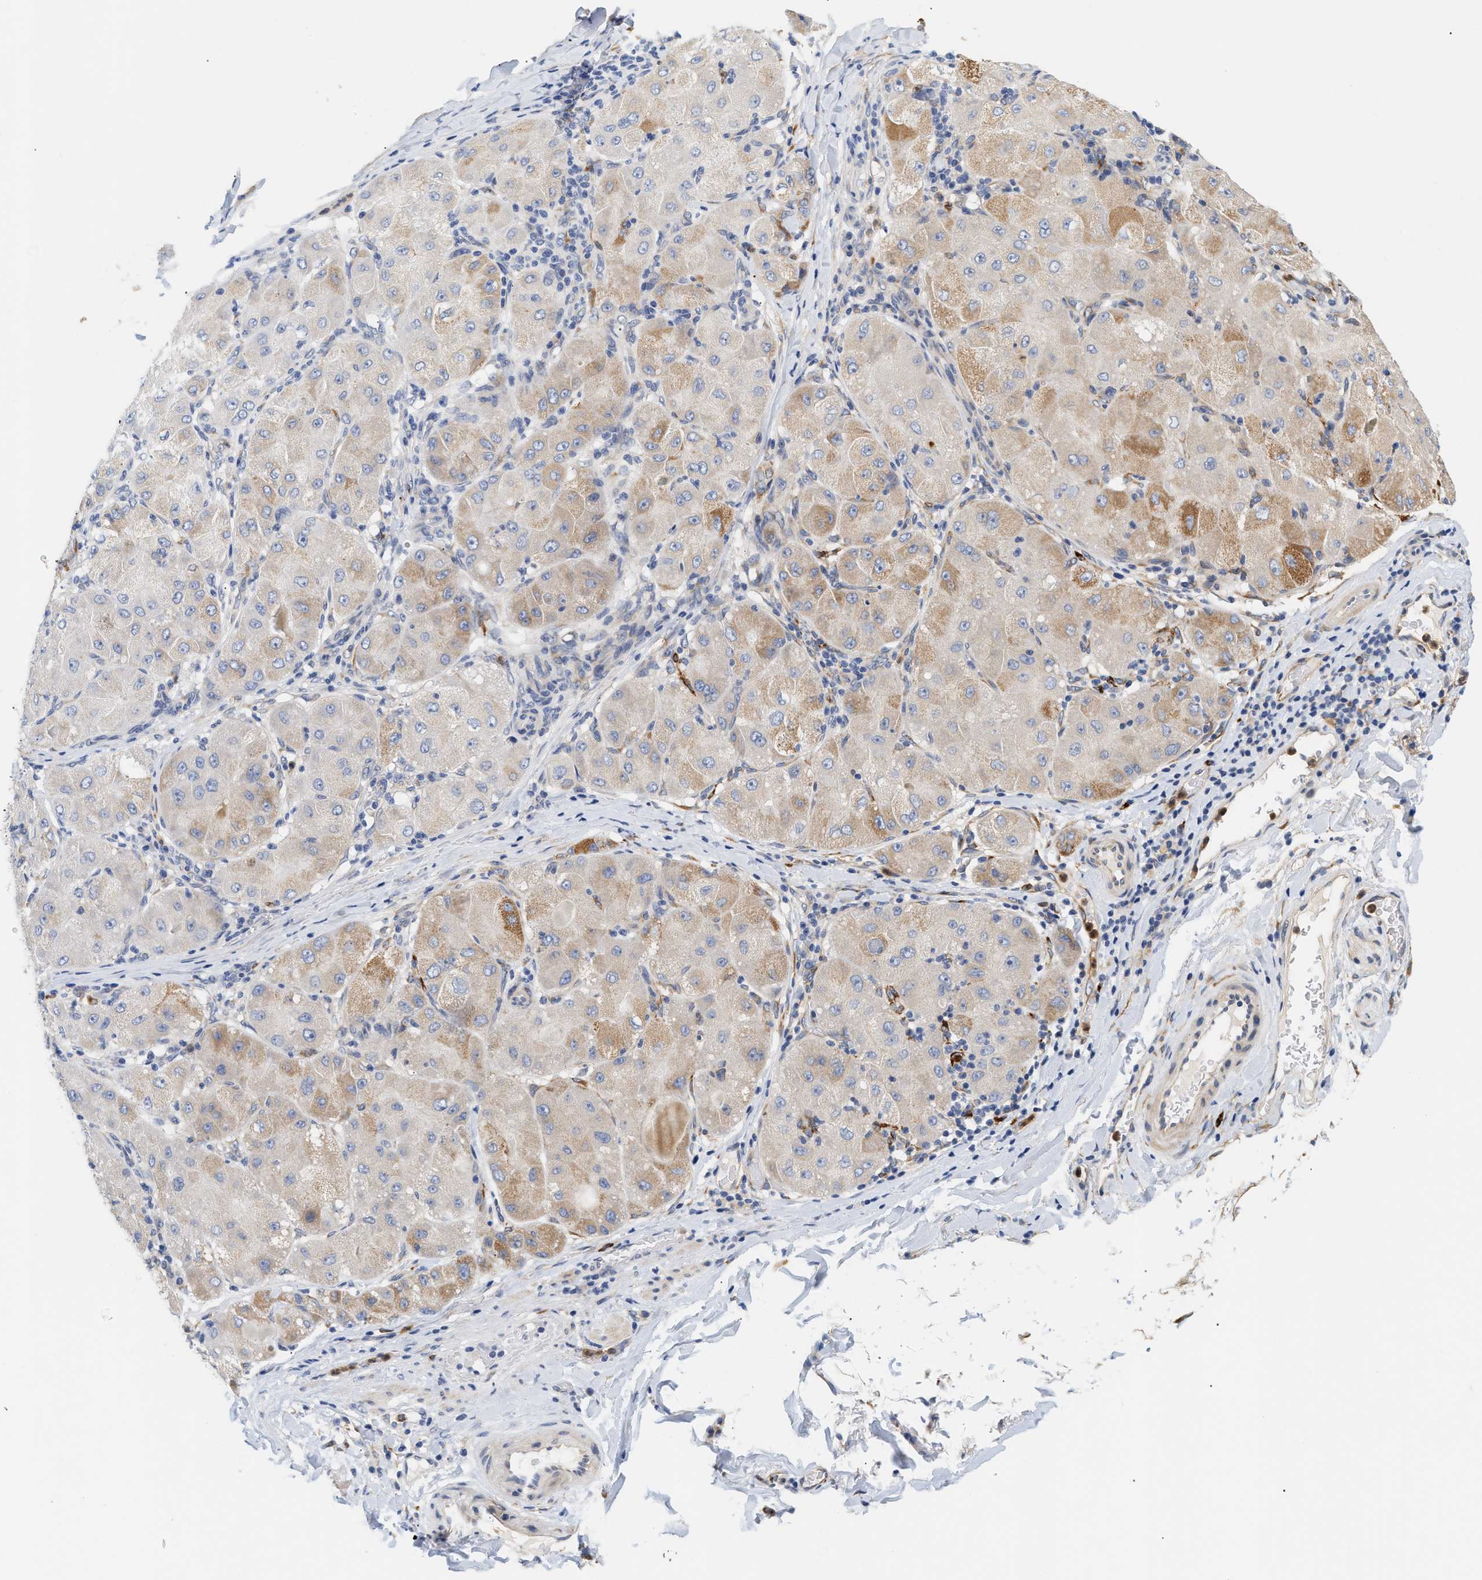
{"staining": {"intensity": "moderate", "quantity": "25%-75%", "location": "cytoplasmic/membranous"}, "tissue": "liver cancer", "cell_type": "Tumor cells", "image_type": "cancer", "snomed": [{"axis": "morphology", "description": "Carcinoma, Hepatocellular, NOS"}, {"axis": "topography", "description": "Liver"}], "caption": "Protein staining displays moderate cytoplasmic/membranous expression in about 25%-75% of tumor cells in liver hepatocellular carcinoma.", "gene": "PLCD1", "patient": {"sex": "male", "age": 80}}